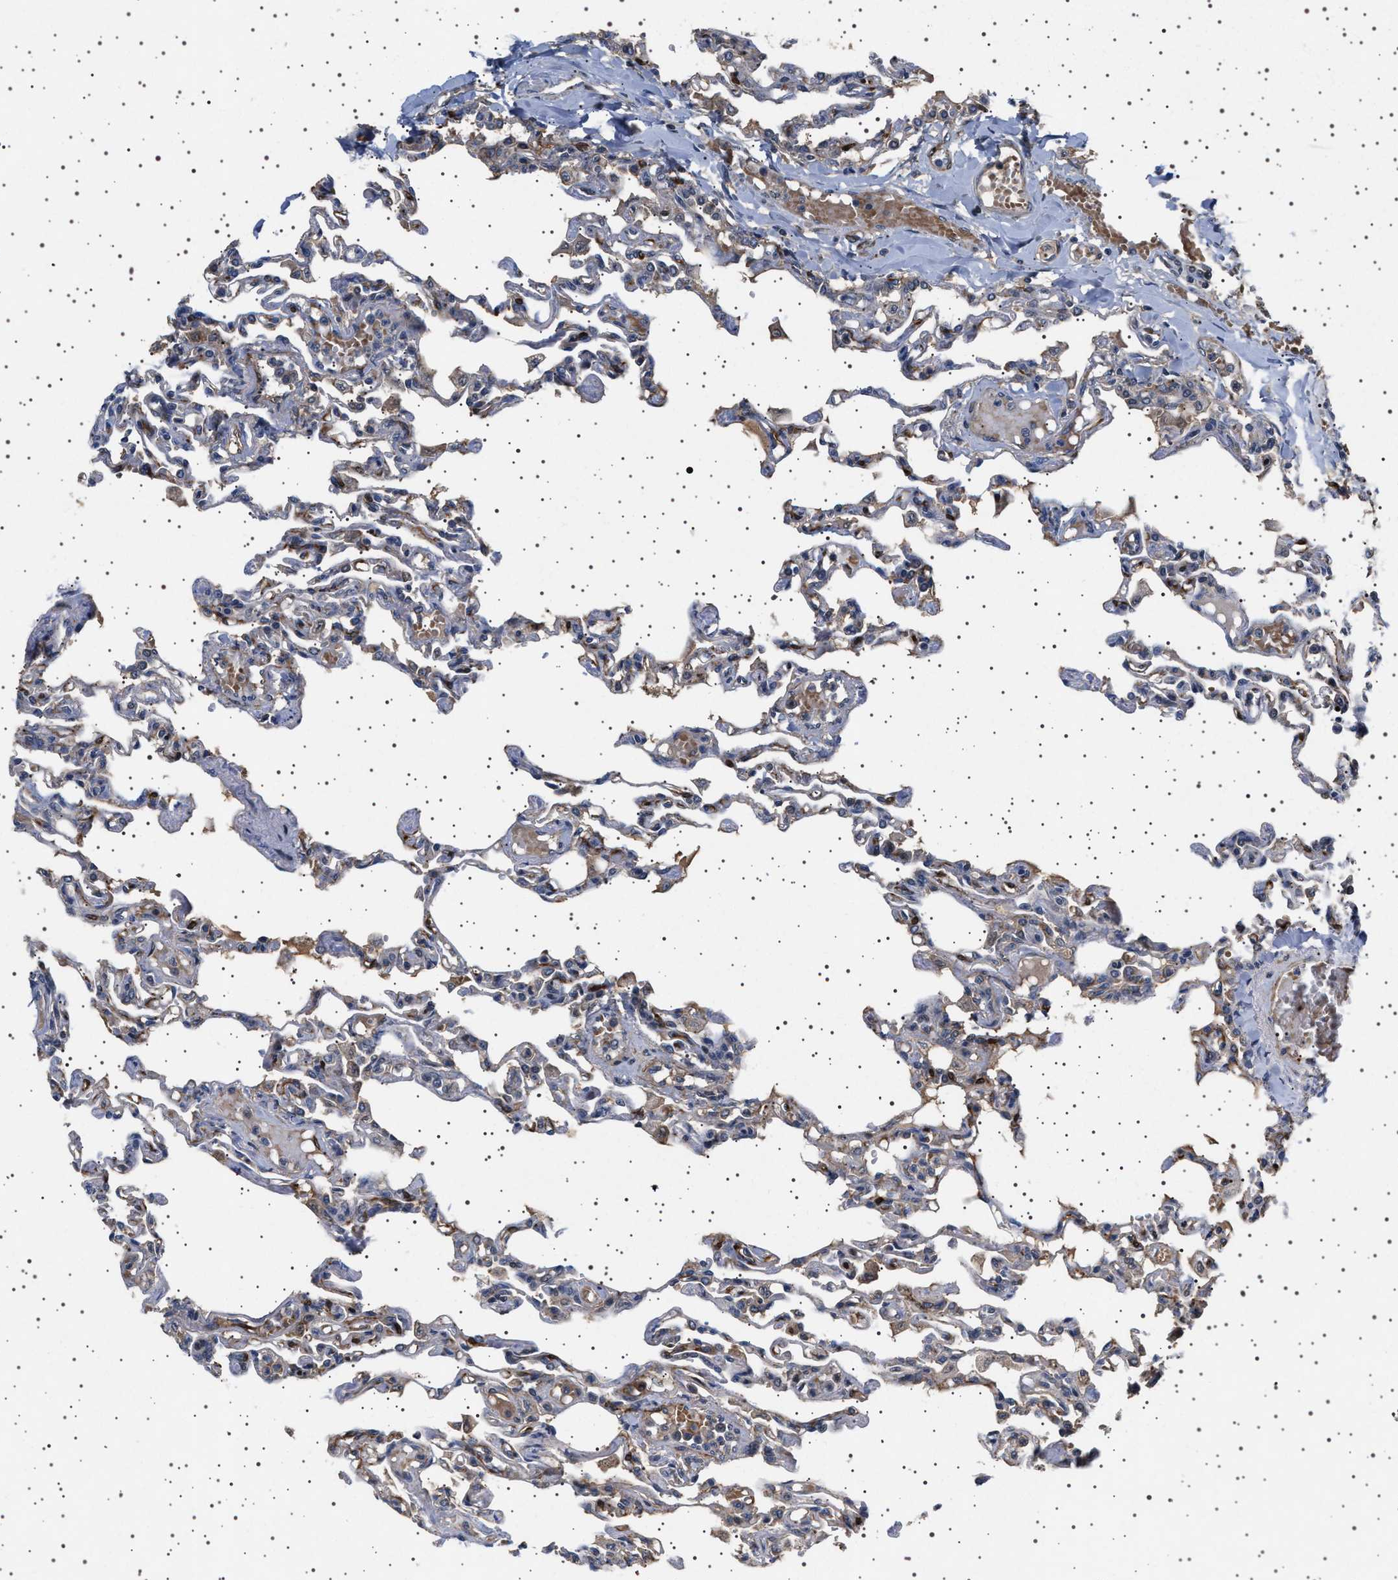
{"staining": {"intensity": "negative", "quantity": "none", "location": "none"}, "tissue": "lung", "cell_type": "Alveolar cells", "image_type": "normal", "snomed": [{"axis": "morphology", "description": "Normal tissue, NOS"}, {"axis": "topography", "description": "Lung"}], "caption": "An image of human lung is negative for staining in alveolar cells. Brightfield microscopy of IHC stained with DAB (brown) and hematoxylin (blue), captured at high magnification.", "gene": "GUCY1B1", "patient": {"sex": "male", "age": 21}}